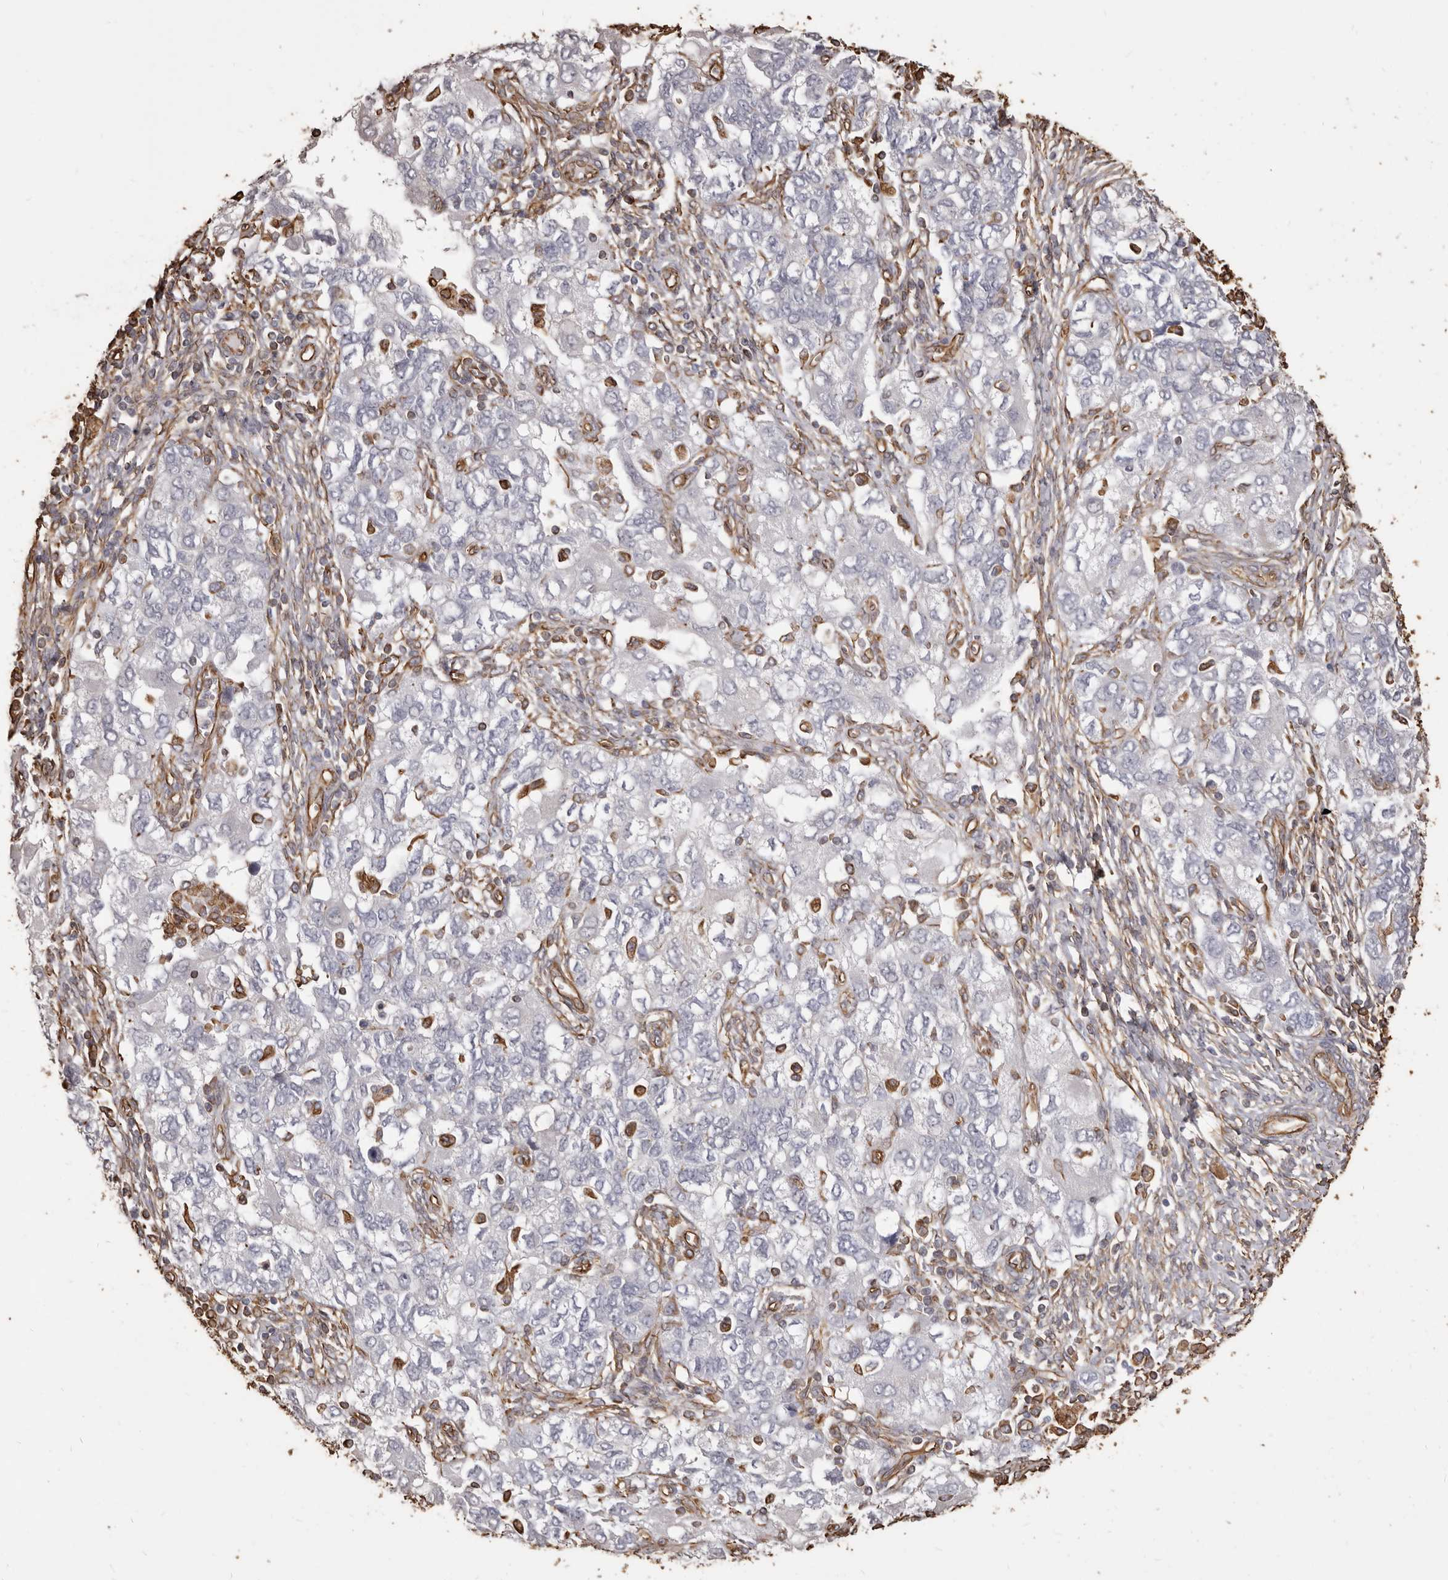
{"staining": {"intensity": "negative", "quantity": "none", "location": "none"}, "tissue": "ovarian cancer", "cell_type": "Tumor cells", "image_type": "cancer", "snomed": [{"axis": "morphology", "description": "Carcinoma, NOS"}, {"axis": "morphology", "description": "Cystadenocarcinoma, serous, NOS"}, {"axis": "topography", "description": "Ovary"}], "caption": "This is an IHC photomicrograph of human ovarian carcinoma. There is no expression in tumor cells.", "gene": "MTURN", "patient": {"sex": "female", "age": 69}}